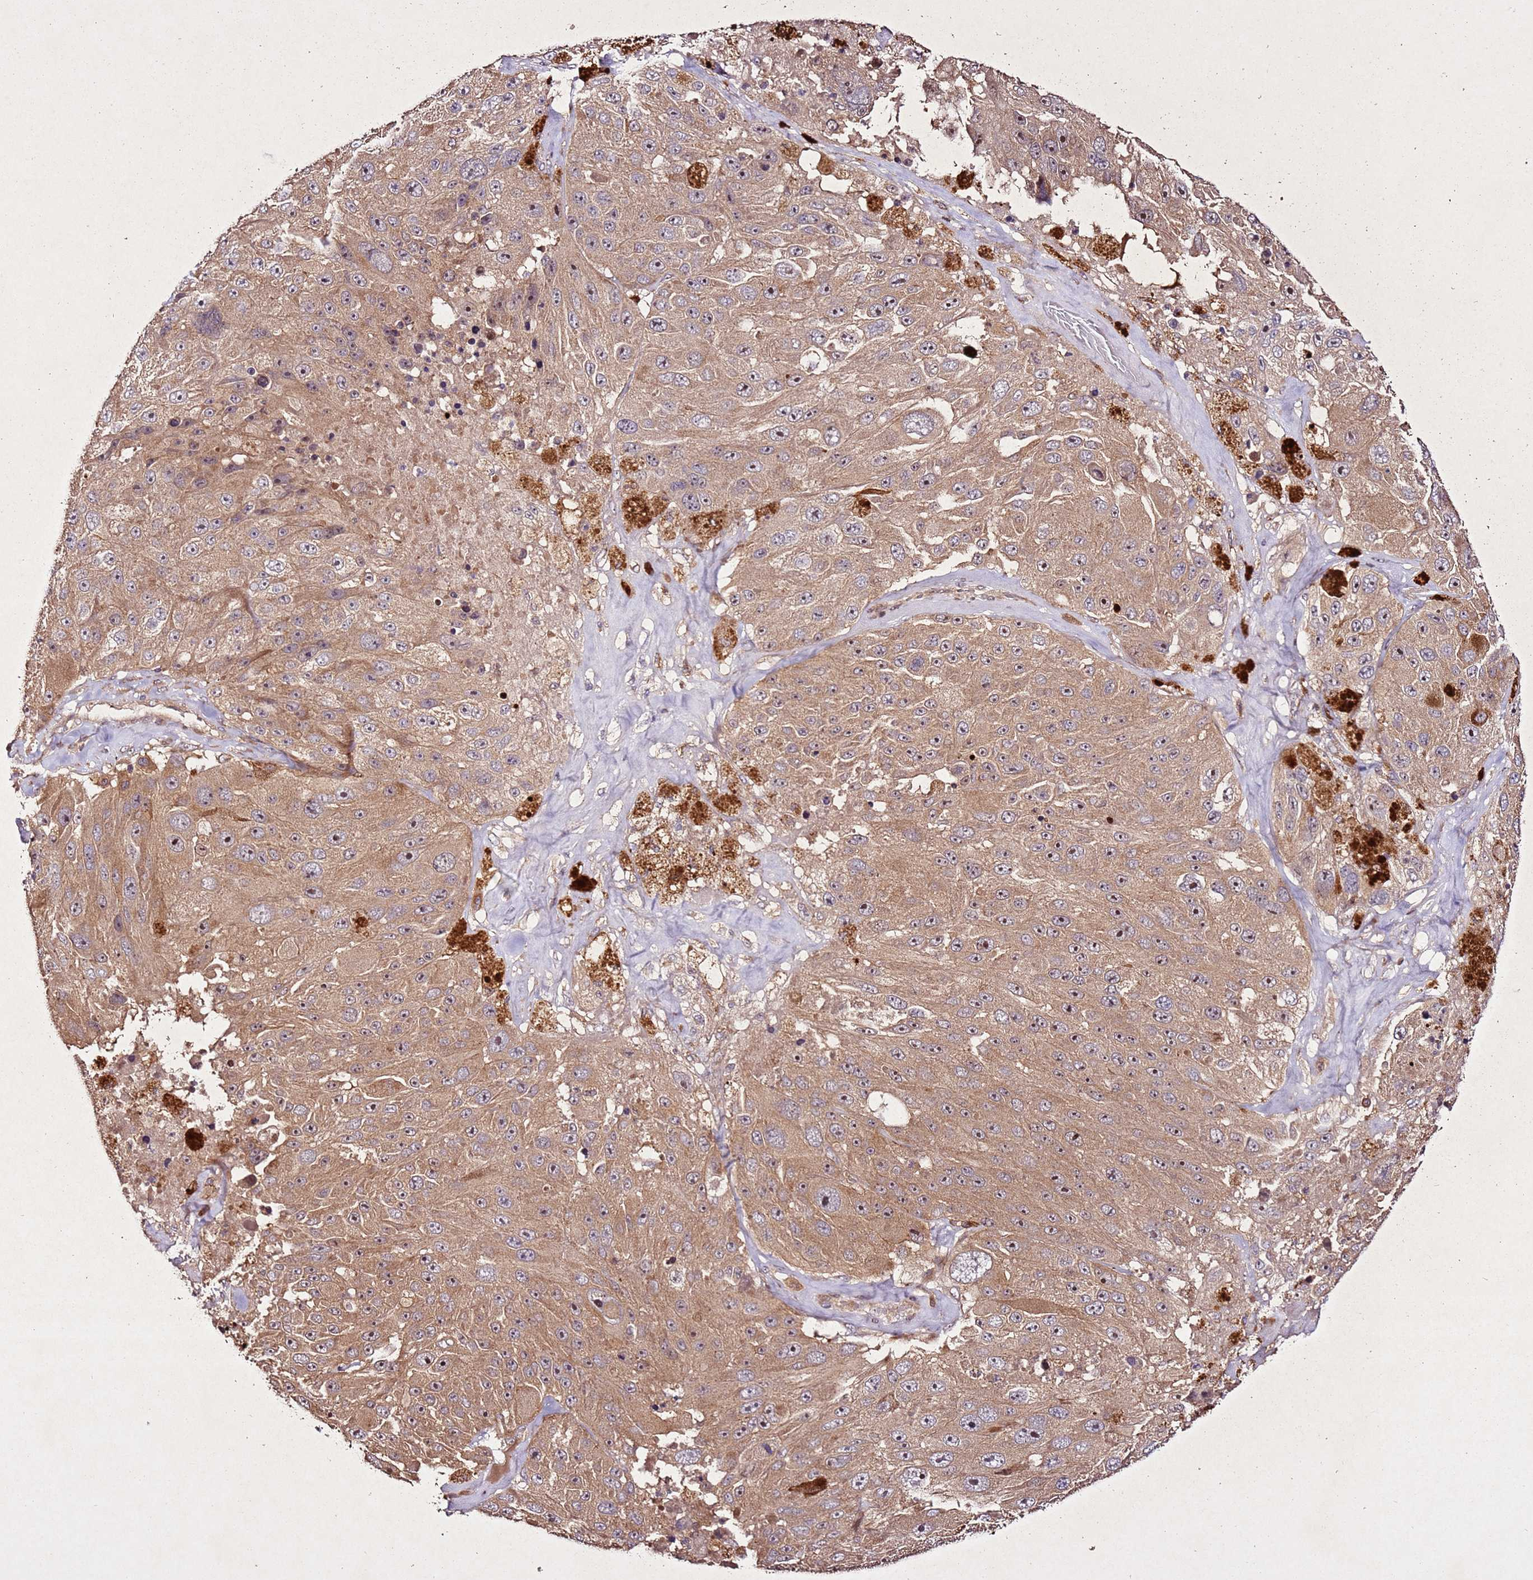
{"staining": {"intensity": "moderate", "quantity": ">75%", "location": "cytoplasmic/membranous"}, "tissue": "melanoma", "cell_type": "Tumor cells", "image_type": "cancer", "snomed": [{"axis": "morphology", "description": "Malignant melanoma, Metastatic site"}, {"axis": "topography", "description": "Lymph node"}], "caption": "Immunohistochemistry (DAB (3,3'-diaminobenzidine)) staining of human melanoma reveals moderate cytoplasmic/membranous protein staining in approximately >75% of tumor cells.", "gene": "PTMA", "patient": {"sex": "male", "age": 62}}